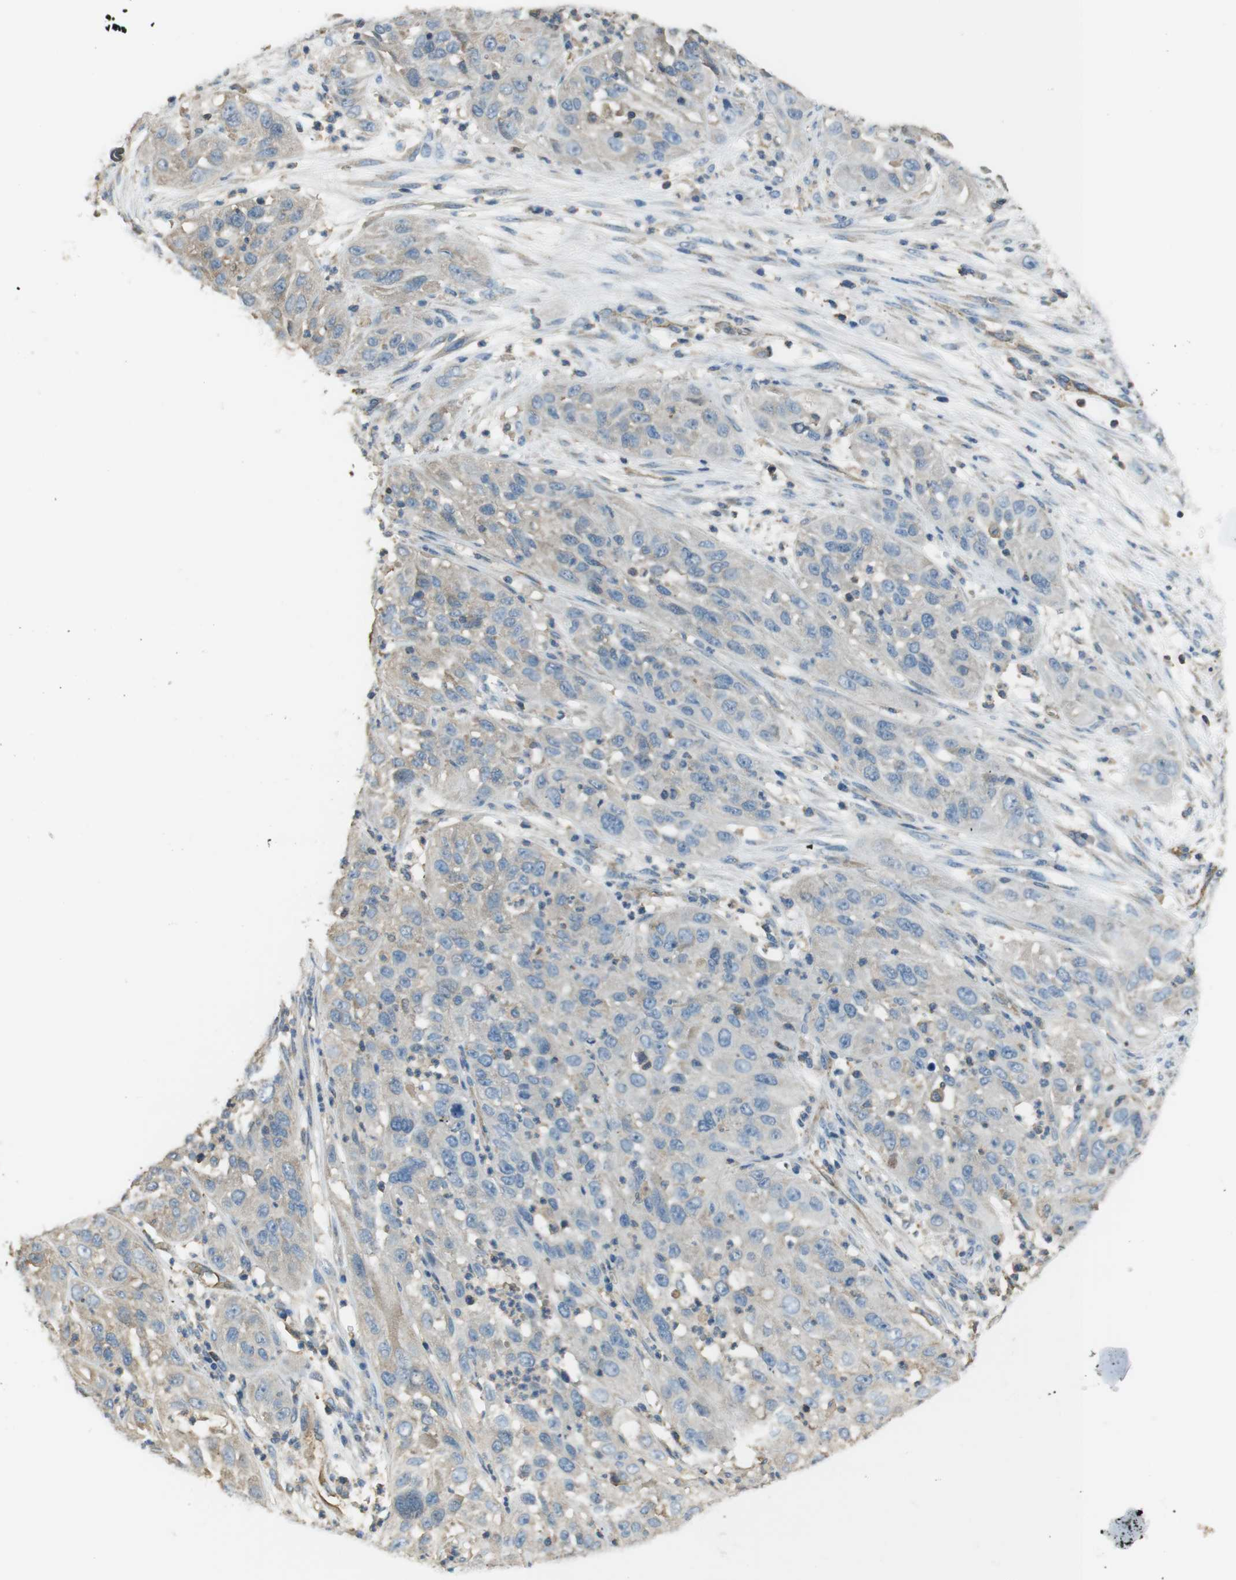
{"staining": {"intensity": "weak", "quantity": "<25%", "location": "cytoplasmic/membranous"}, "tissue": "cervical cancer", "cell_type": "Tumor cells", "image_type": "cancer", "snomed": [{"axis": "morphology", "description": "Squamous cell carcinoma, NOS"}, {"axis": "topography", "description": "Cervix"}], "caption": "An image of cervical cancer stained for a protein shows no brown staining in tumor cells.", "gene": "FCAR", "patient": {"sex": "female", "age": 32}}